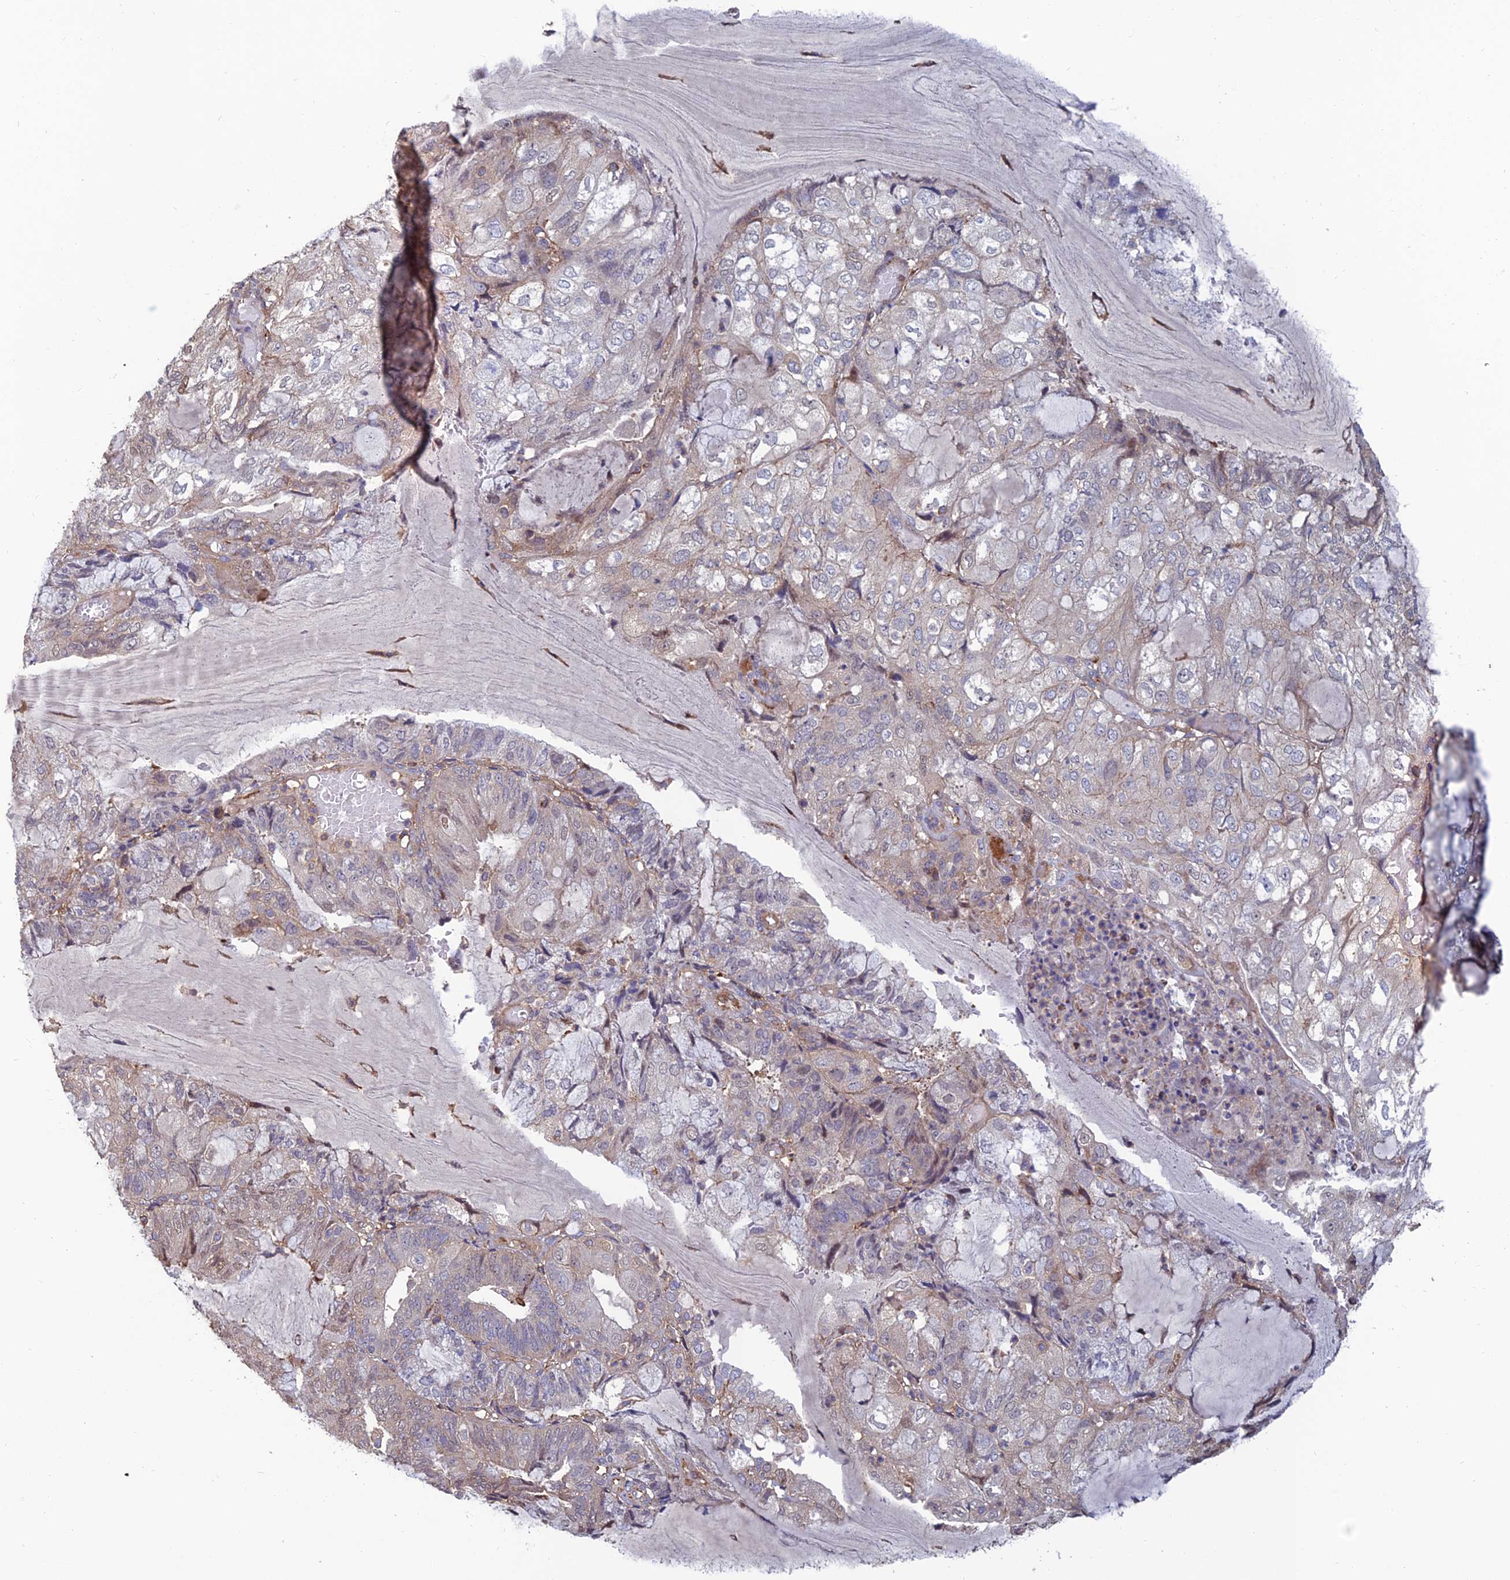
{"staining": {"intensity": "negative", "quantity": "none", "location": "none"}, "tissue": "endometrial cancer", "cell_type": "Tumor cells", "image_type": "cancer", "snomed": [{"axis": "morphology", "description": "Adenocarcinoma, NOS"}, {"axis": "topography", "description": "Endometrium"}], "caption": "Immunohistochemical staining of human endometrial cancer (adenocarcinoma) reveals no significant staining in tumor cells.", "gene": "C15orf62", "patient": {"sex": "female", "age": 81}}